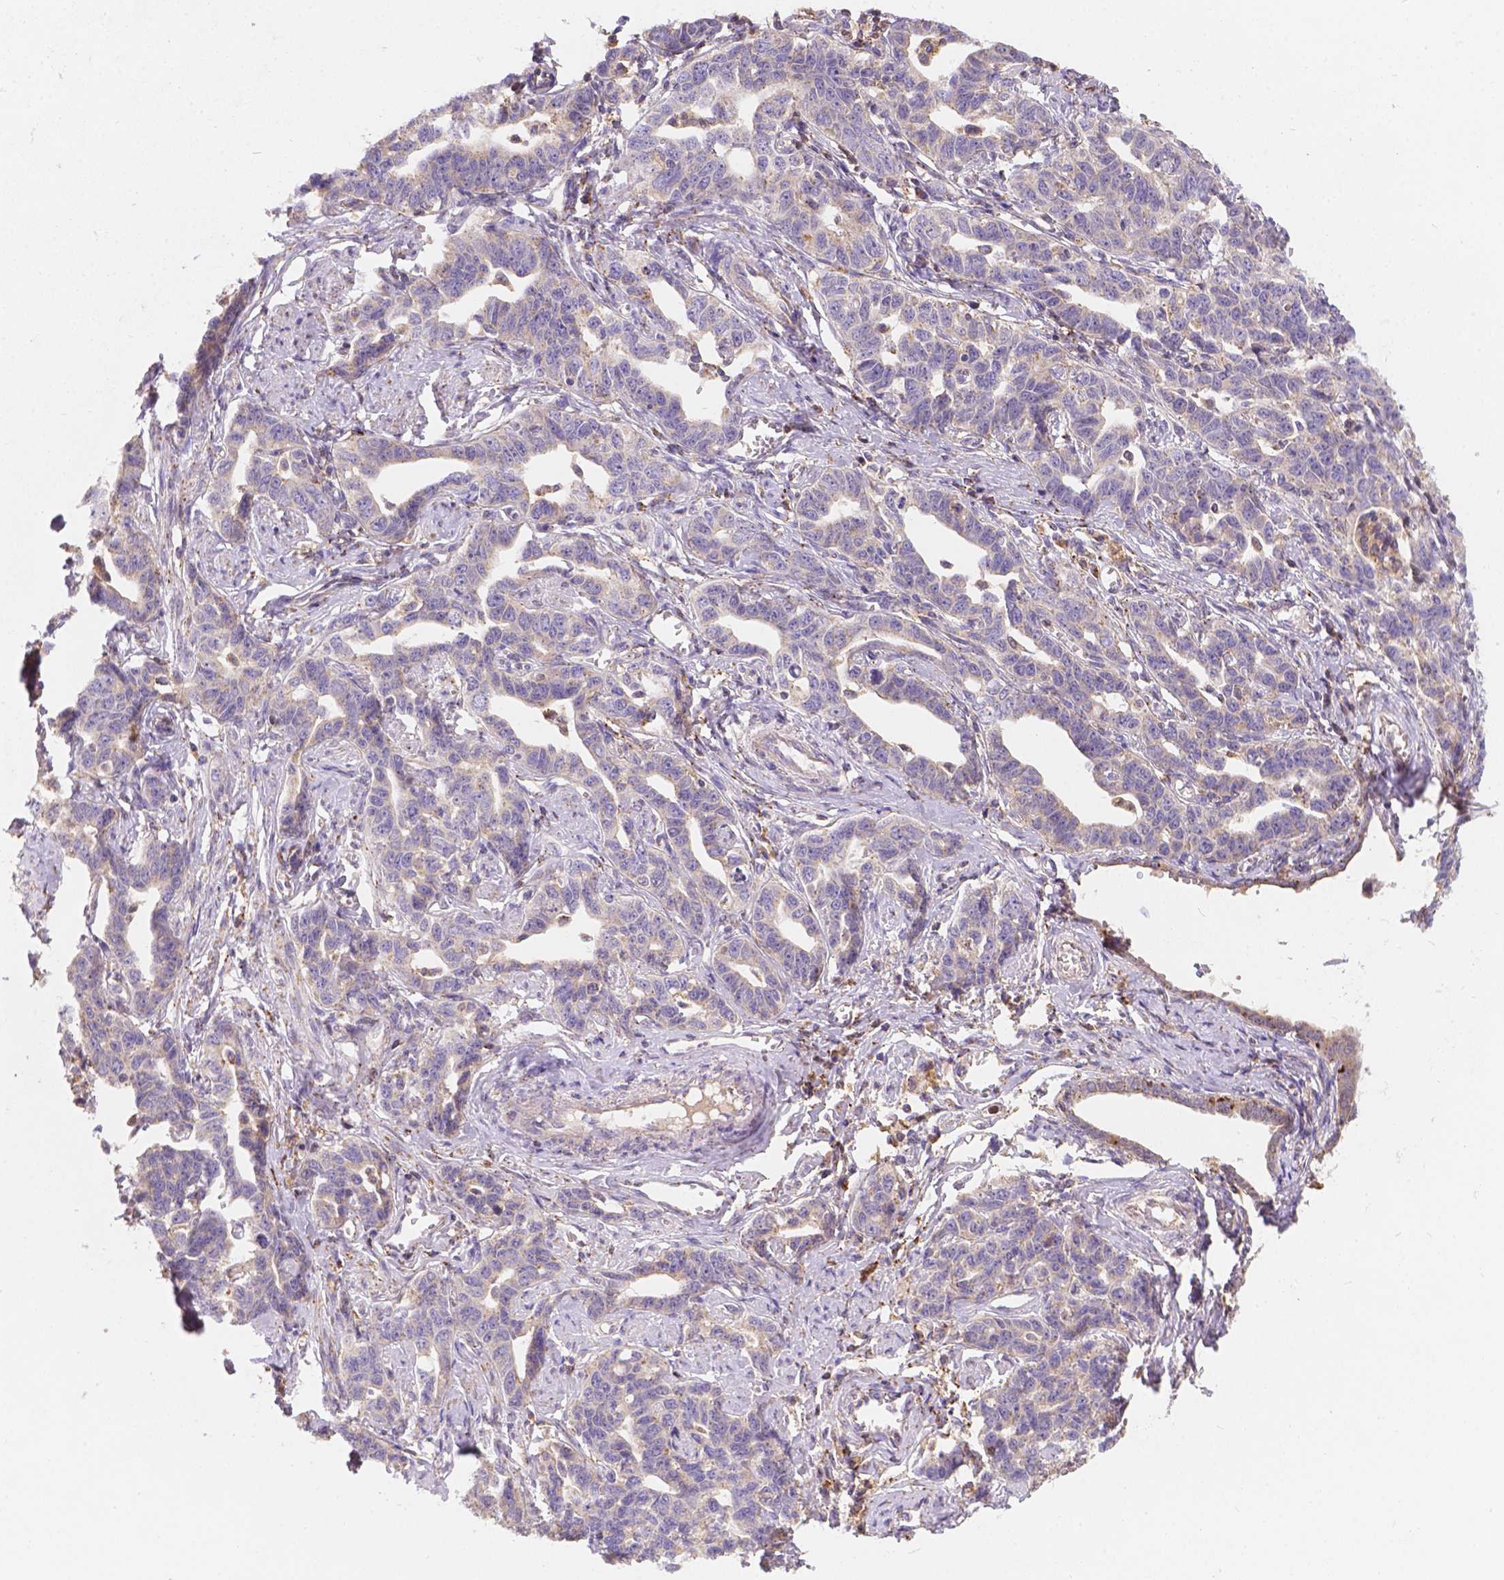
{"staining": {"intensity": "moderate", "quantity": "25%-75%", "location": "cytoplasmic/membranous"}, "tissue": "ovarian cancer", "cell_type": "Tumor cells", "image_type": "cancer", "snomed": [{"axis": "morphology", "description": "Cystadenocarcinoma, serous, NOS"}, {"axis": "topography", "description": "Ovary"}], "caption": "Immunohistochemical staining of human ovarian cancer shows medium levels of moderate cytoplasmic/membranous positivity in approximately 25%-75% of tumor cells. The staining was performed using DAB (3,3'-diaminobenzidine) to visualize the protein expression in brown, while the nuclei were stained in blue with hematoxylin (Magnification: 20x).", "gene": "CDK10", "patient": {"sex": "female", "age": 69}}